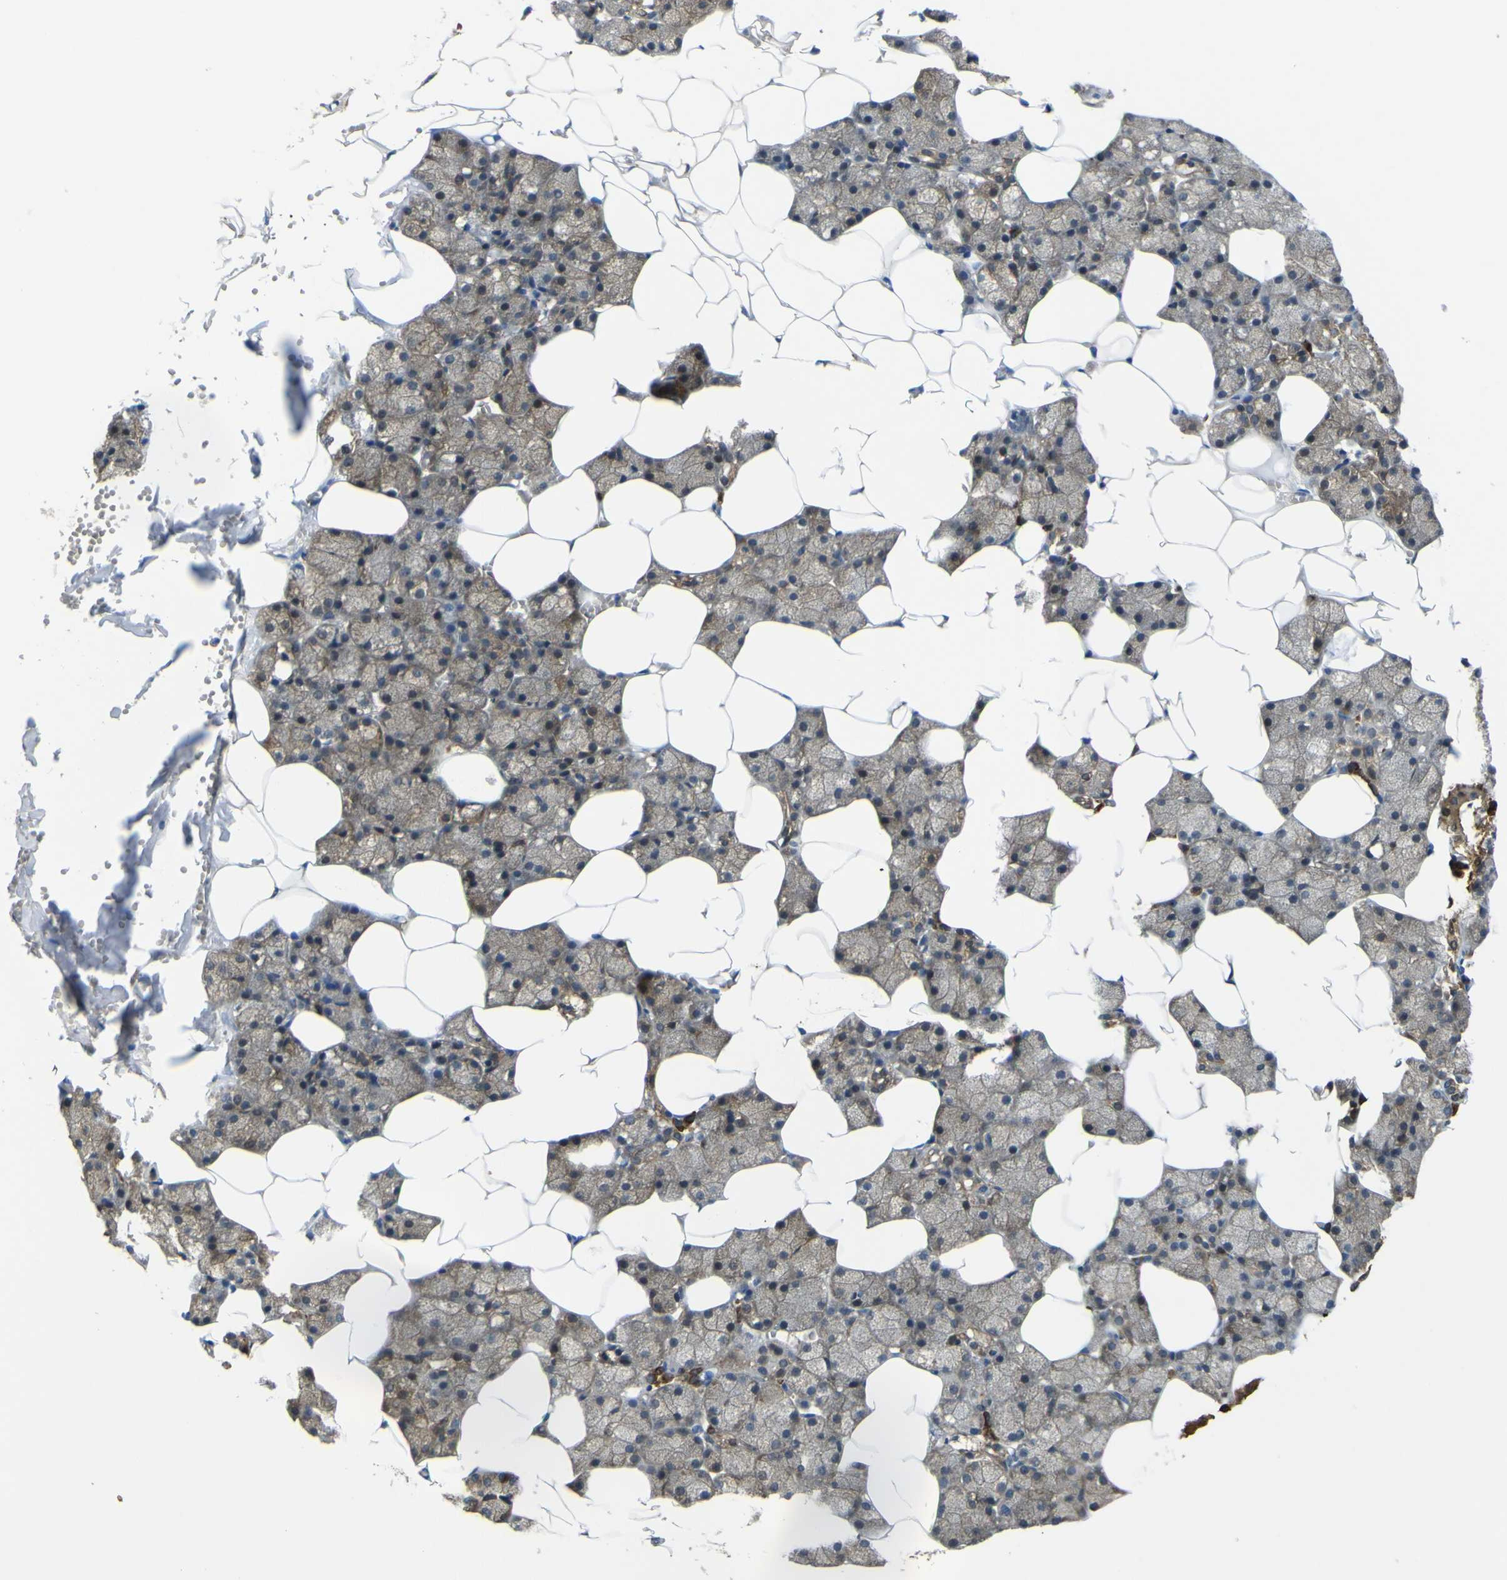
{"staining": {"intensity": "moderate", "quantity": "25%-75%", "location": "cytoplasmic/membranous,nuclear"}, "tissue": "salivary gland", "cell_type": "Glandular cells", "image_type": "normal", "snomed": [{"axis": "morphology", "description": "Normal tissue, NOS"}, {"axis": "topography", "description": "Salivary gland"}], "caption": "IHC micrograph of unremarkable human salivary gland stained for a protein (brown), which shows medium levels of moderate cytoplasmic/membranous,nuclear expression in approximately 25%-75% of glandular cells.", "gene": "EML2", "patient": {"sex": "male", "age": 62}}